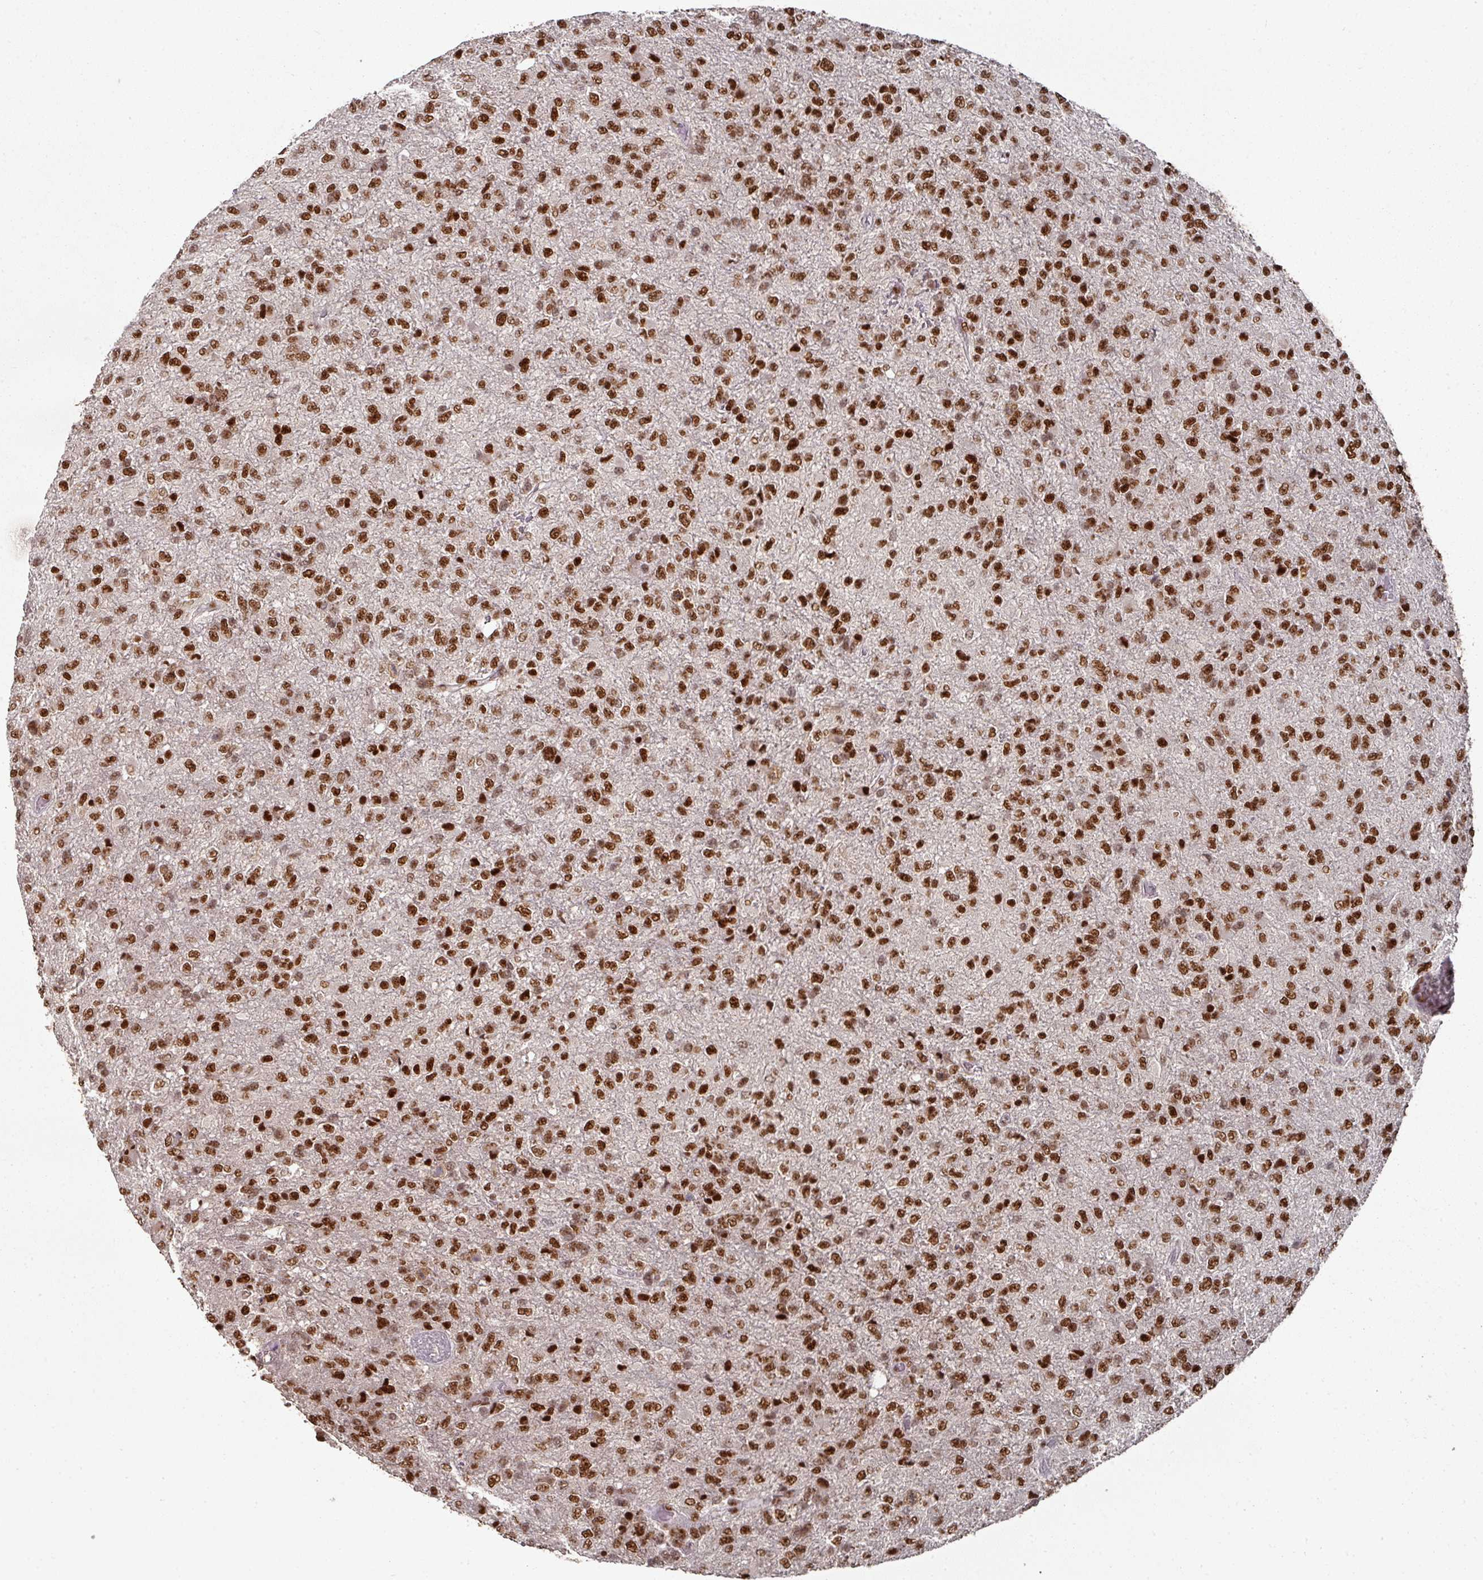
{"staining": {"intensity": "strong", "quantity": ">75%", "location": "nuclear"}, "tissue": "glioma", "cell_type": "Tumor cells", "image_type": "cancer", "snomed": [{"axis": "morphology", "description": "Glioma, malignant, High grade"}, {"axis": "topography", "description": "Brain"}], "caption": "Protein positivity by immunohistochemistry reveals strong nuclear positivity in about >75% of tumor cells in high-grade glioma (malignant). (DAB IHC, brown staining for protein, blue staining for nuclei).", "gene": "MEPCE", "patient": {"sex": "female", "age": 74}}